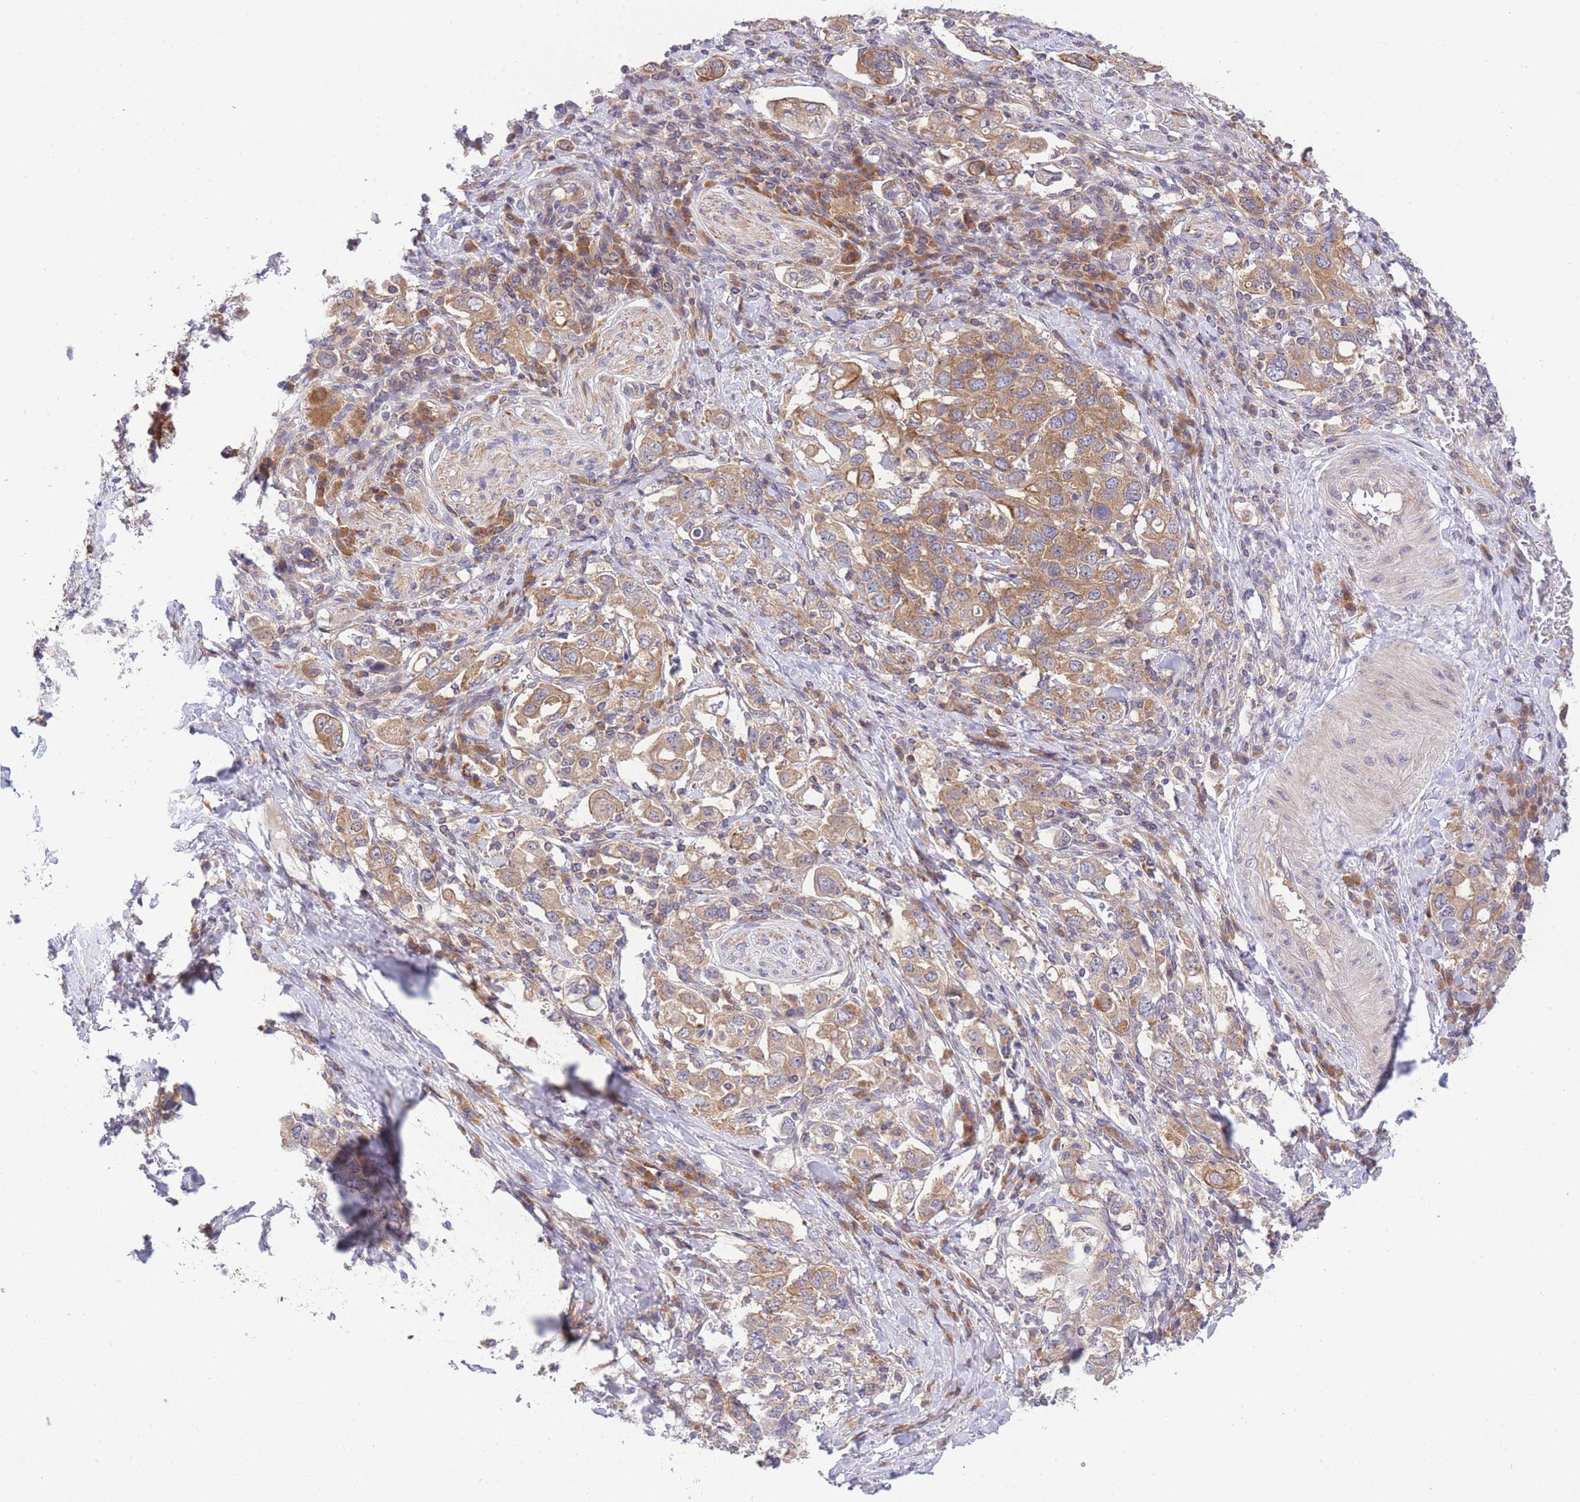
{"staining": {"intensity": "moderate", "quantity": ">75%", "location": "cytoplasmic/membranous"}, "tissue": "stomach cancer", "cell_type": "Tumor cells", "image_type": "cancer", "snomed": [{"axis": "morphology", "description": "Adenocarcinoma, NOS"}, {"axis": "topography", "description": "Stomach, upper"}, {"axis": "topography", "description": "Stomach"}], "caption": "High-magnification brightfield microscopy of stomach cancer (adenocarcinoma) stained with DAB (brown) and counterstained with hematoxylin (blue). tumor cells exhibit moderate cytoplasmic/membranous expression is seen in approximately>75% of cells. (DAB (3,3'-diaminobenzidine) IHC with brightfield microscopy, high magnification).", "gene": "EIF2B2", "patient": {"sex": "male", "age": 62}}